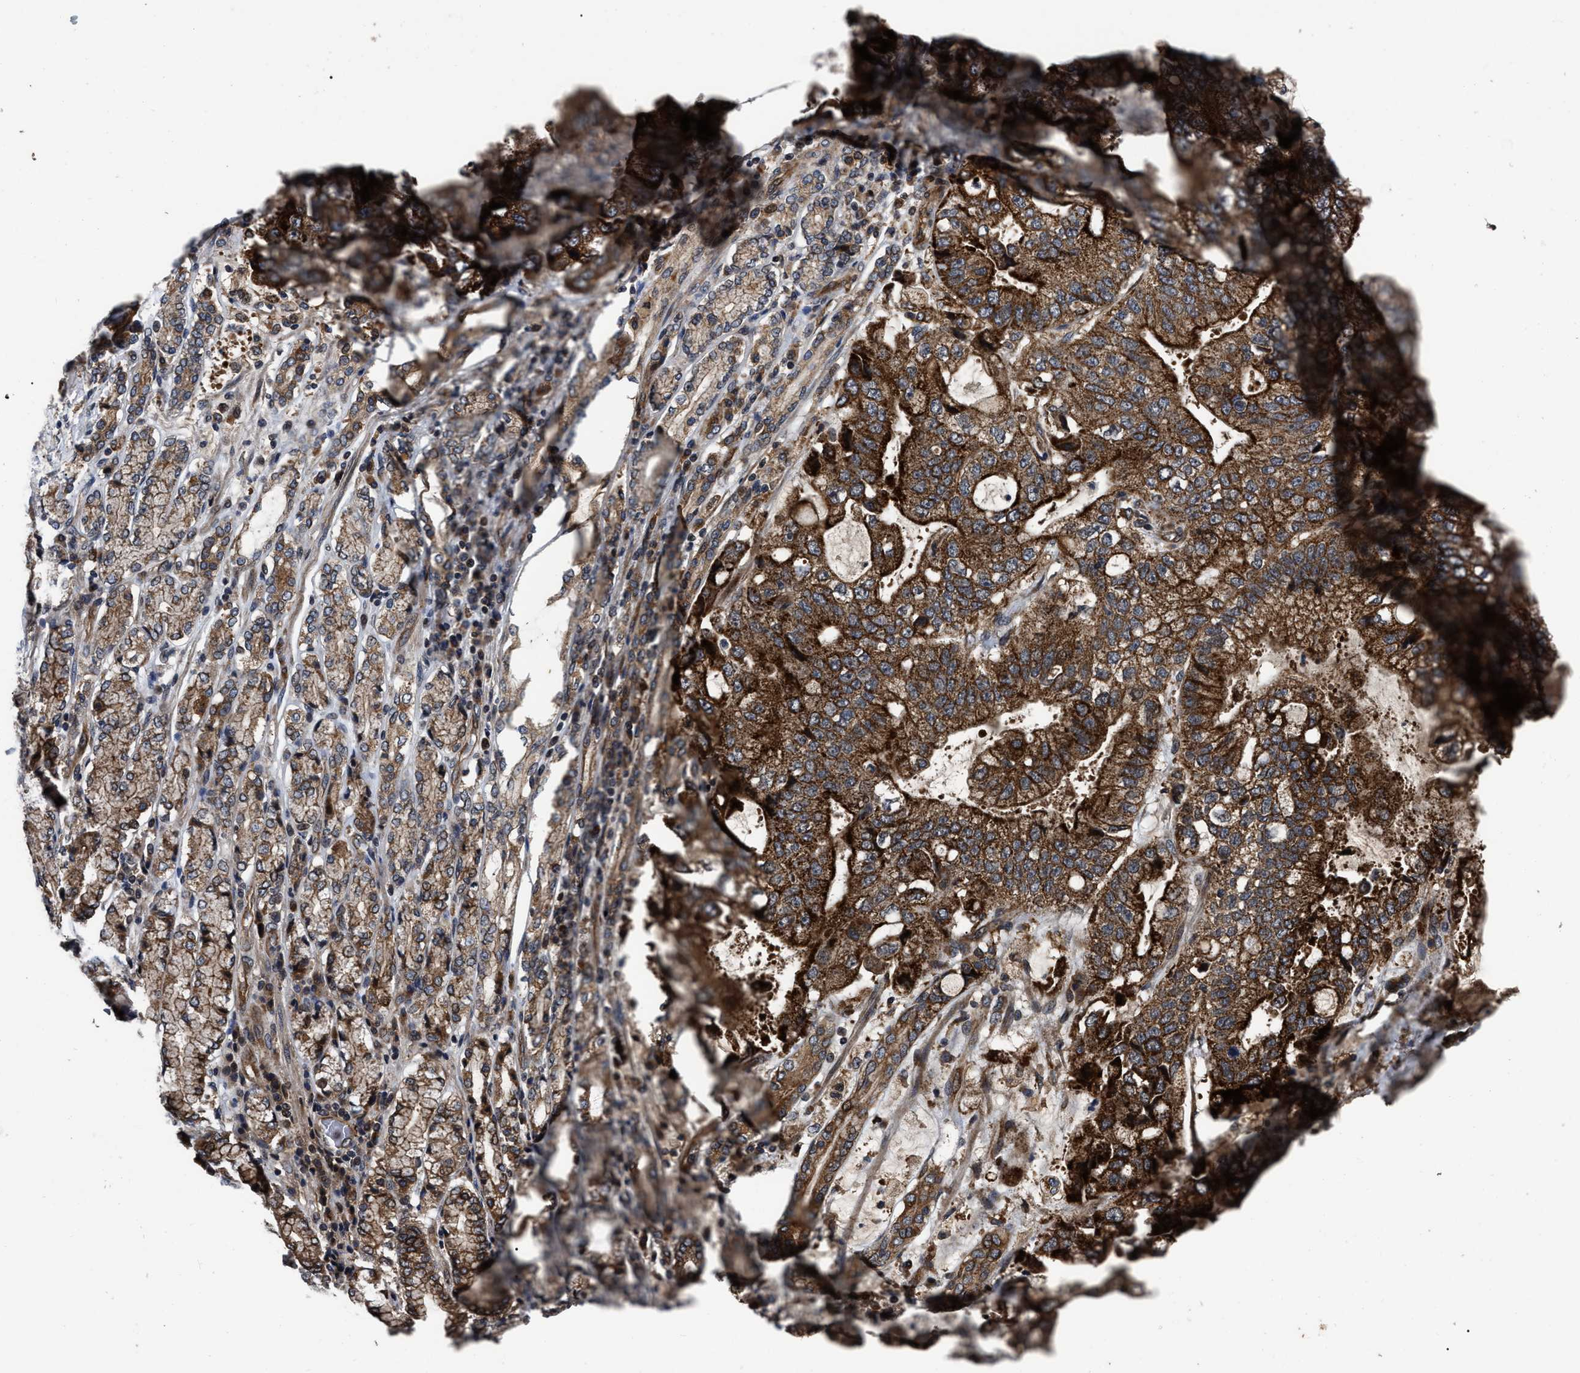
{"staining": {"intensity": "strong", "quantity": ">75%", "location": "cytoplasmic/membranous"}, "tissue": "stomach cancer", "cell_type": "Tumor cells", "image_type": "cancer", "snomed": [{"axis": "morphology", "description": "Normal tissue, NOS"}, {"axis": "morphology", "description": "Adenocarcinoma, NOS"}, {"axis": "topography", "description": "Stomach"}], "caption": "High-magnification brightfield microscopy of stomach adenocarcinoma stained with DAB (brown) and counterstained with hematoxylin (blue). tumor cells exhibit strong cytoplasmic/membranous expression is identified in about>75% of cells.", "gene": "PPWD1", "patient": {"sex": "male", "age": 62}}